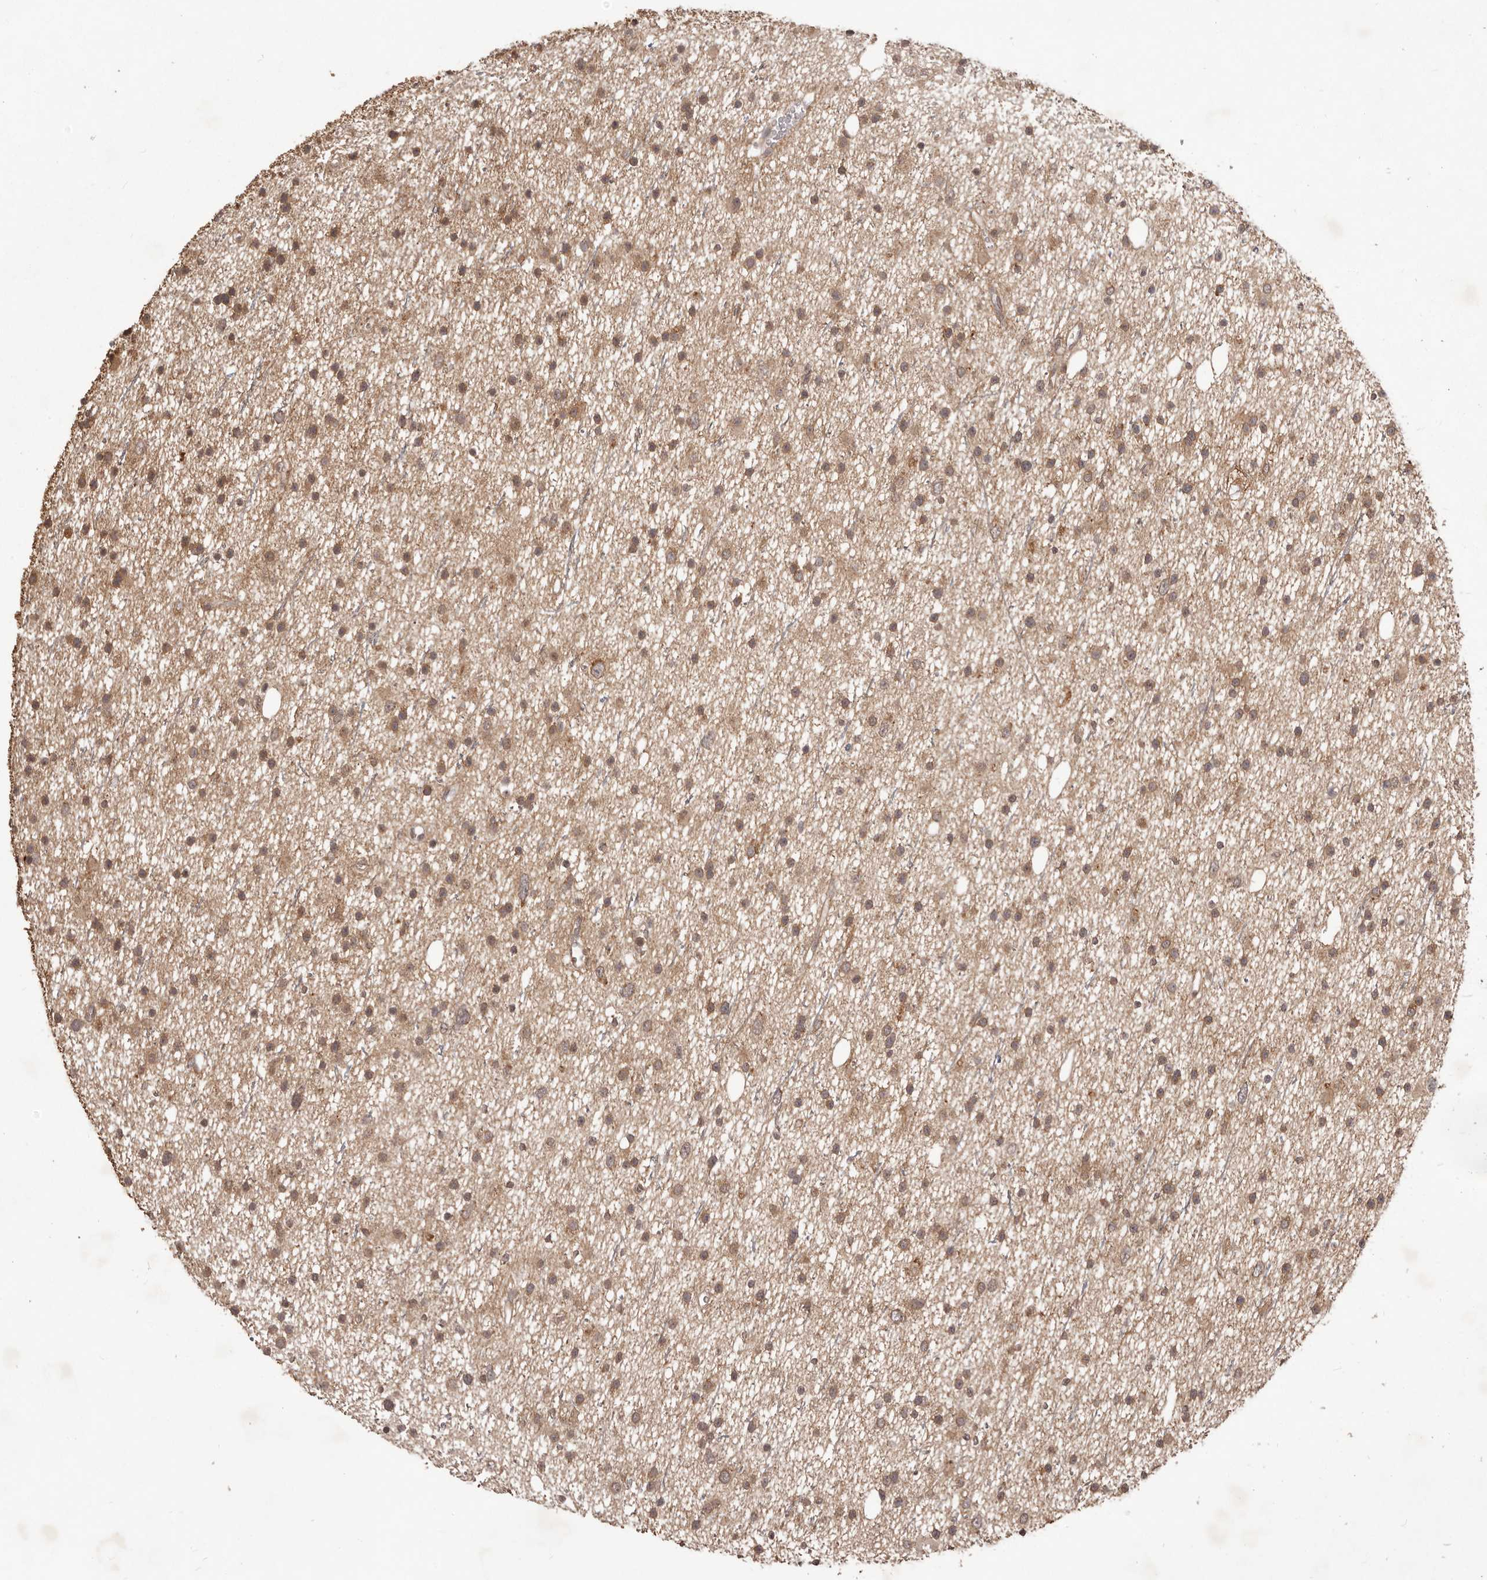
{"staining": {"intensity": "moderate", "quantity": ">75%", "location": "cytoplasmic/membranous"}, "tissue": "glioma", "cell_type": "Tumor cells", "image_type": "cancer", "snomed": [{"axis": "morphology", "description": "Glioma, malignant, Low grade"}, {"axis": "topography", "description": "Cerebral cortex"}], "caption": "Immunohistochemical staining of malignant glioma (low-grade) exhibits medium levels of moderate cytoplasmic/membranous protein staining in about >75% of tumor cells. Immunohistochemistry stains the protein in brown and the nuclei are stained blue.", "gene": "MTO1", "patient": {"sex": "female", "age": 39}}